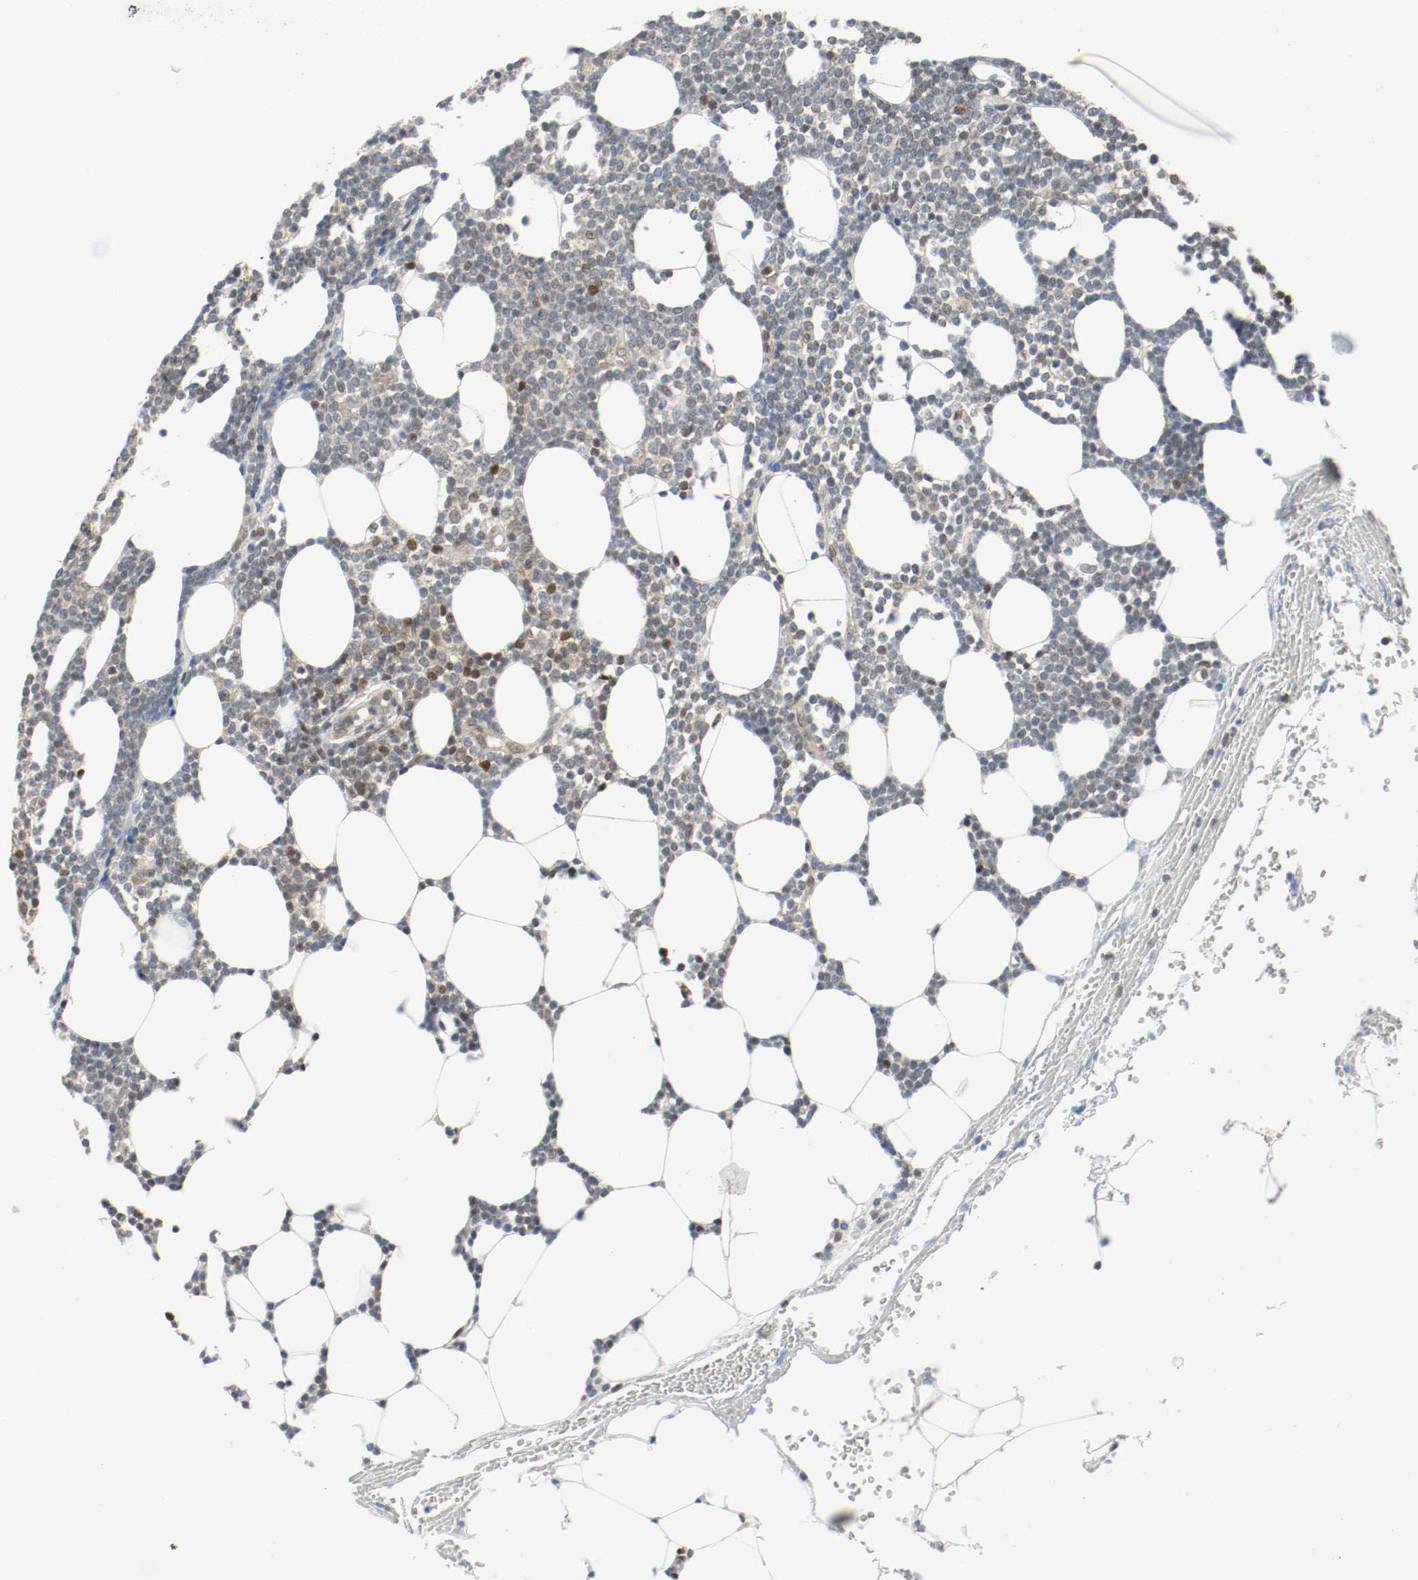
{"staining": {"intensity": "moderate", "quantity": "<25%", "location": "cytoplasmic/membranous,nuclear"}, "tissue": "lymphoma", "cell_type": "Tumor cells", "image_type": "cancer", "snomed": [{"axis": "morphology", "description": "Malignant lymphoma, non-Hodgkin's type, Low grade"}, {"axis": "topography", "description": "Soft tissue"}], "caption": "High-power microscopy captured an IHC image of malignant lymphoma, non-Hodgkin's type (low-grade), revealing moderate cytoplasmic/membranous and nuclear expression in about <25% of tumor cells.", "gene": "PPME1", "patient": {"sex": "male", "age": 92}}